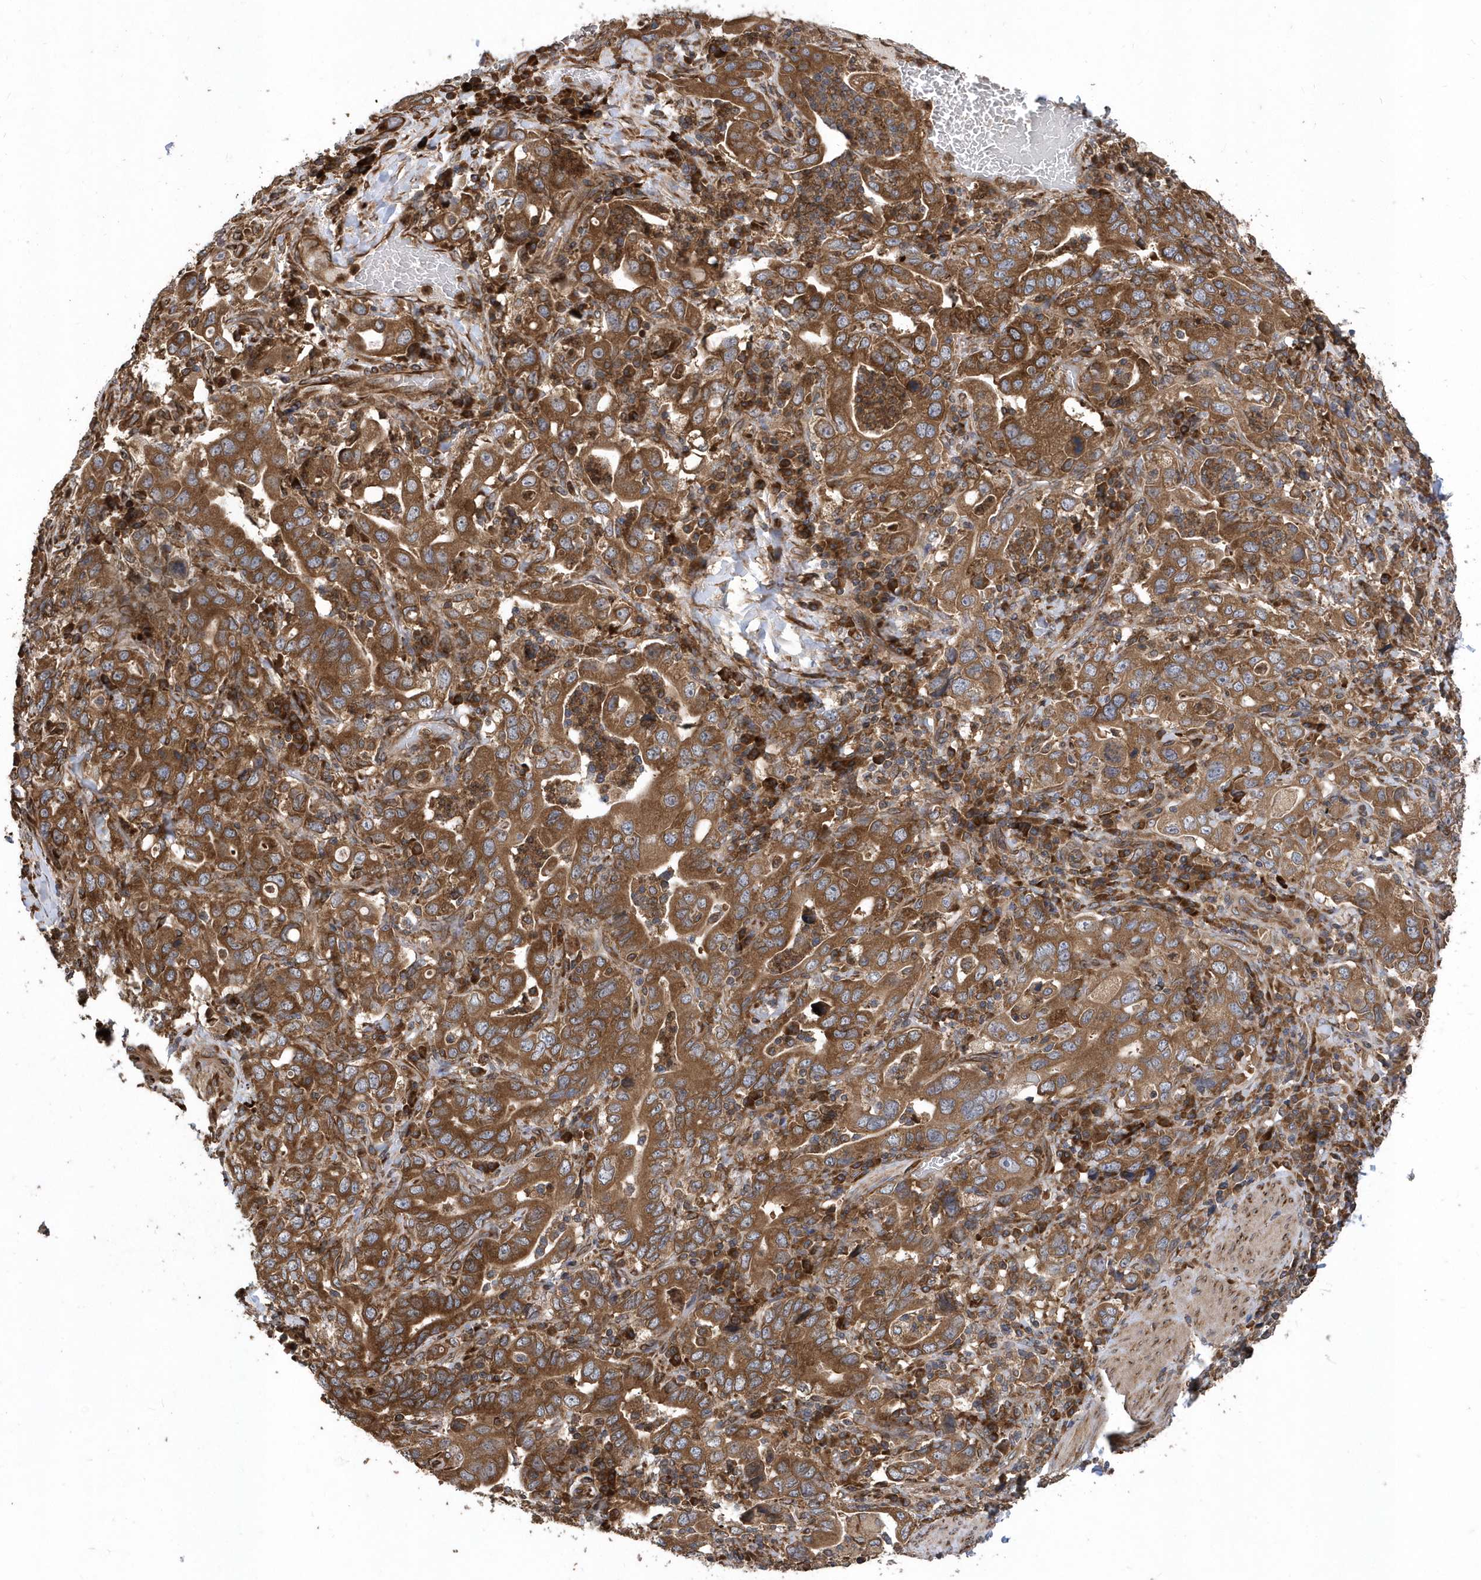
{"staining": {"intensity": "strong", "quantity": ">75%", "location": "cytoplasmic/membranous"}, "tissue": "stomach cancer", "cell_type": "Tumor cells", "image_type": "cancer", "snomed": [{"axis": "morphology", "description": "Adenocarcinoma, NOS"}, {"axis": "topography", "description": "Stomach, upper"}], "caption": "DAB (3,3'-diaminobenzidine) immunohistochemical staining of human adenocarcinoma (stomach) demonstrates strong cytoplasmic/membranous protein positivity in about >75% of tumor cells.", "gene": "WASHC5", "patient": {"sex": "male", "age": 62}}